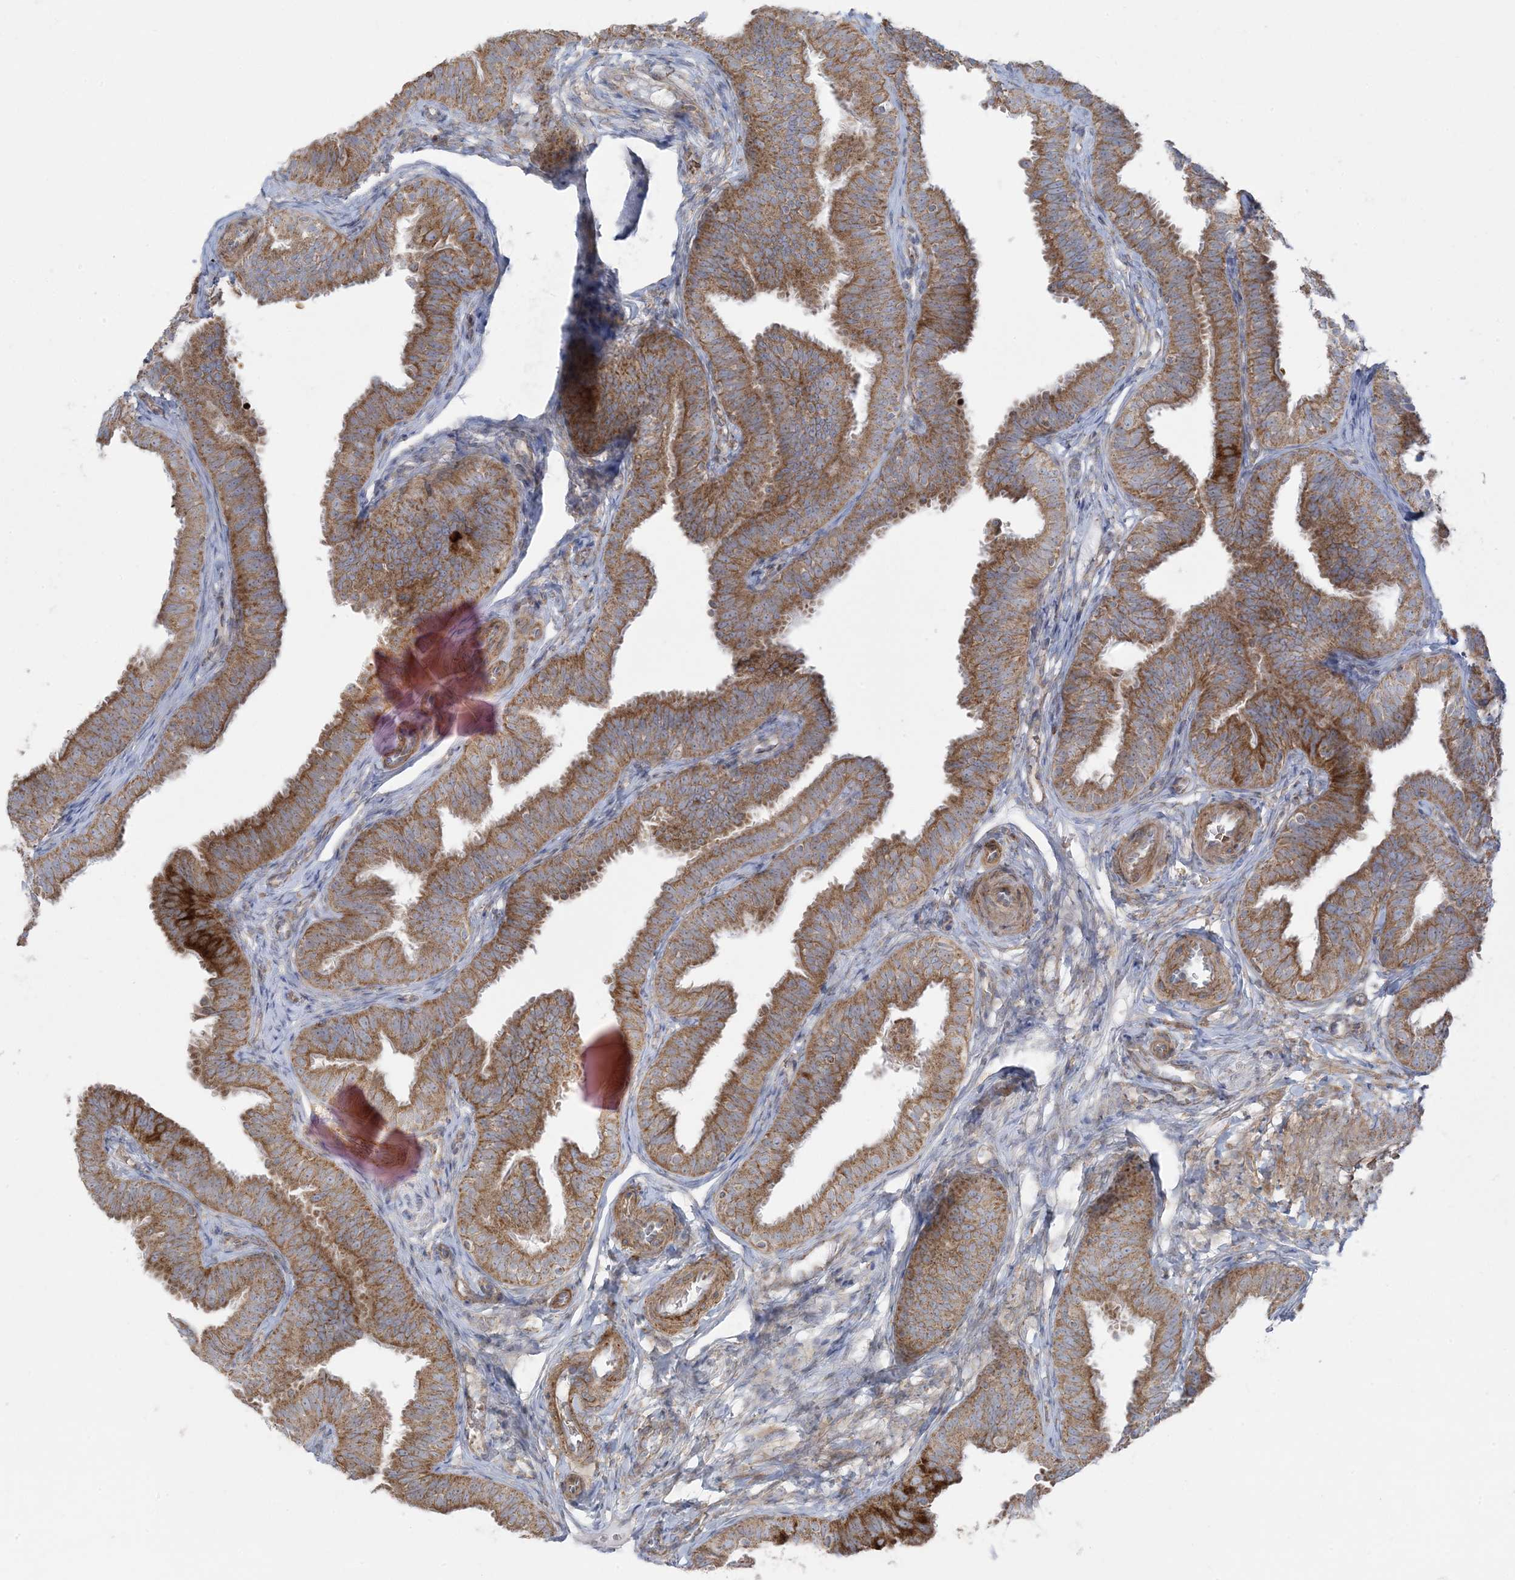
{"staining": {"intensity": "moderate", "quantity": ">75%", "location": "cytoplasmic/membranous"}, "tissue": "fallopian tube", "cell_type": "Glandular cells", "image_type": "normal", "snomed": [{"axis": "morphology", "description": "Normal tissue, NOS"}, {"axis": "topography", "description": "Fallopian tube"}], "caption": "A brown stain labels moderate cytoplasmic/membranous expression of a protein in glandular cells of benign human fallopian tube. (DAB (3,3'-diaminobenzidine) IHC, brown staining for protein, blue staining for nuclei).", "gene": "PIK3R4", "patient": {"sex": "female", "age": 35}}